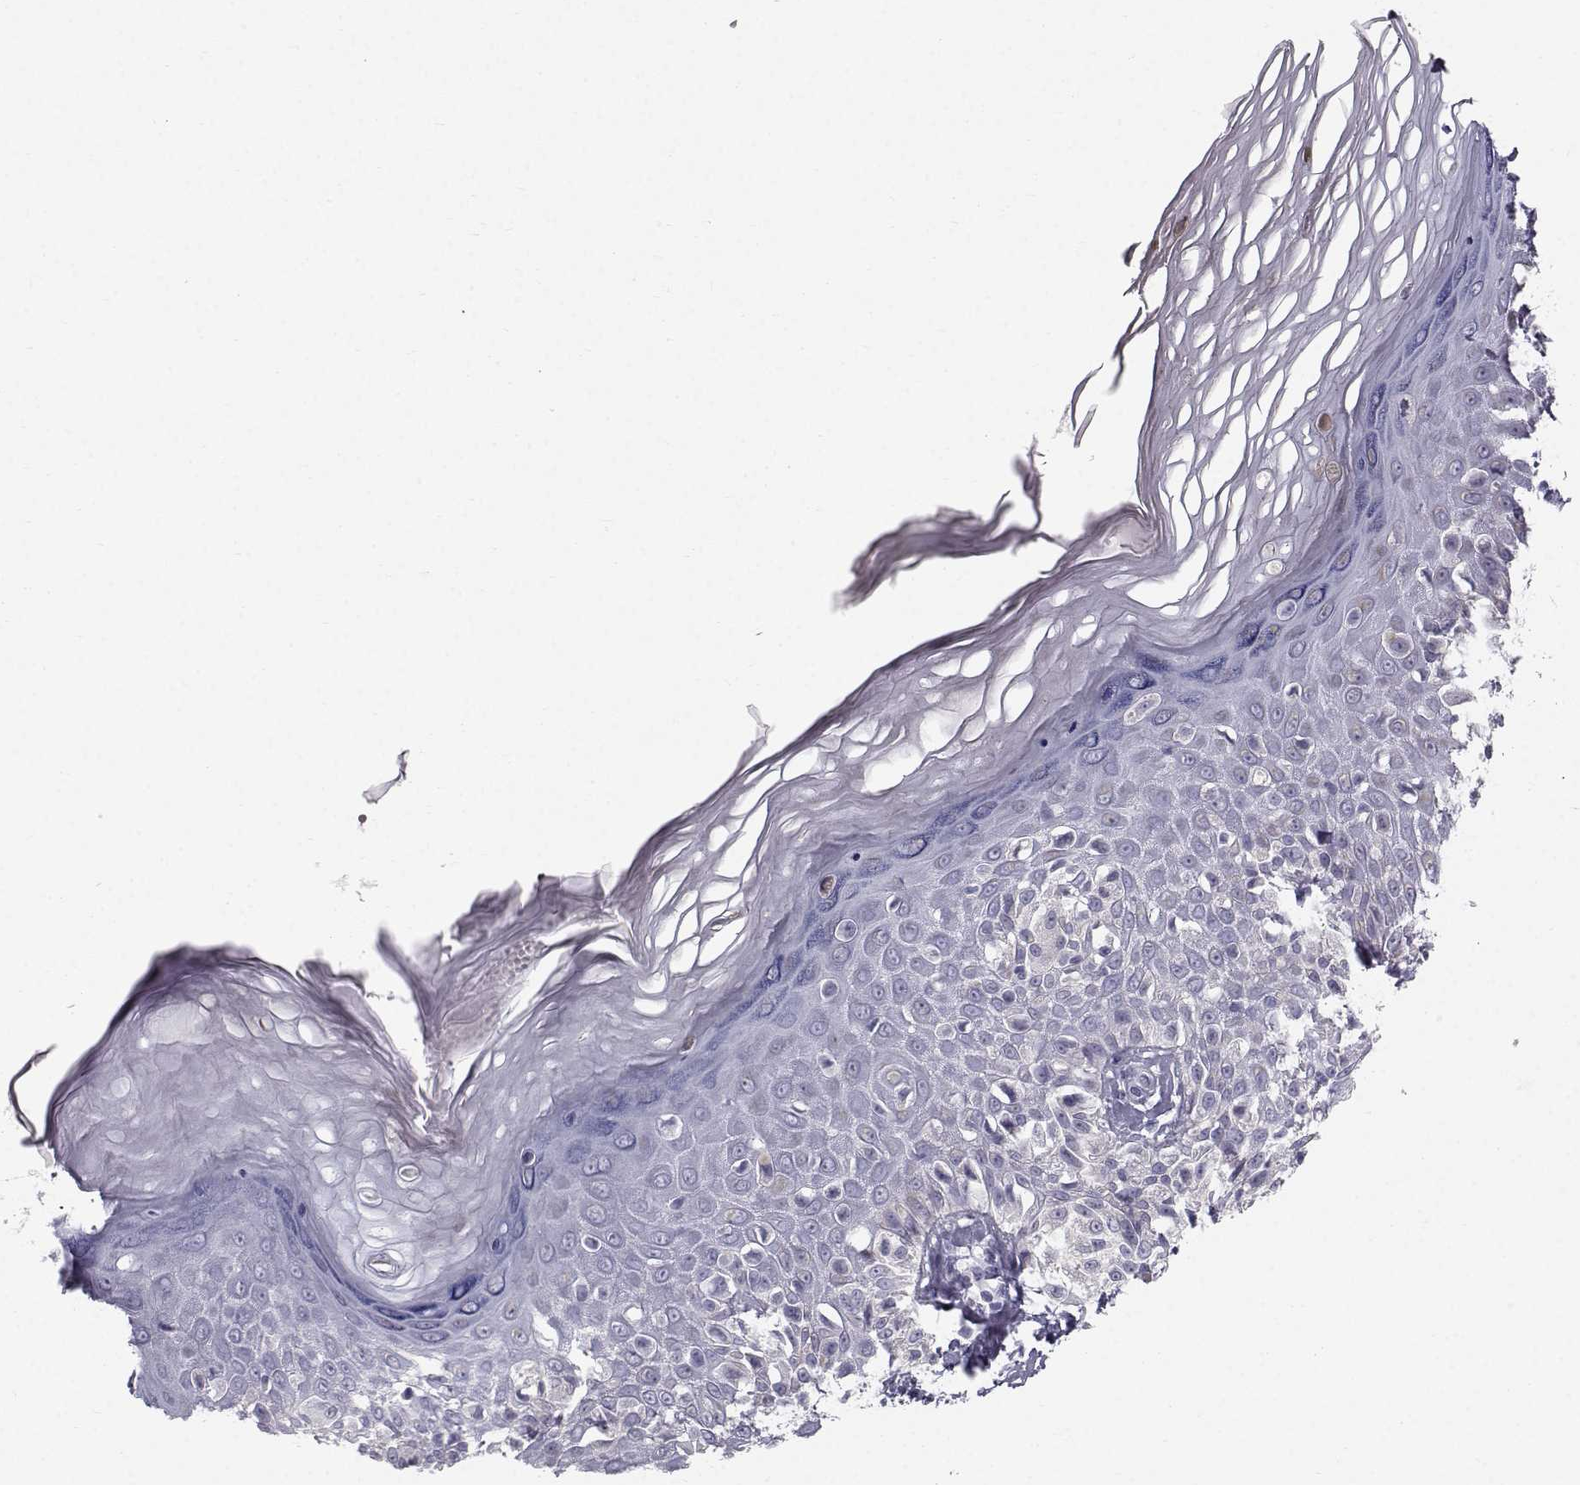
{"staining": {"intensity": "negative", "quantity": "none", "location": "none"}, "tissue": "melanoma", "cell_type": "Tumor cells", "image_type": "cancer", "snomed": [{"axis": "morphology", "description": "Malignant melanoma, NOS"}, {"axis": "topography", "description": "Skin"}], "caption": "Tumor cells show no significant protein staining in melanoma.", "gene": "SPDYE4", "patient": {"sex": "female", "age": 73}}